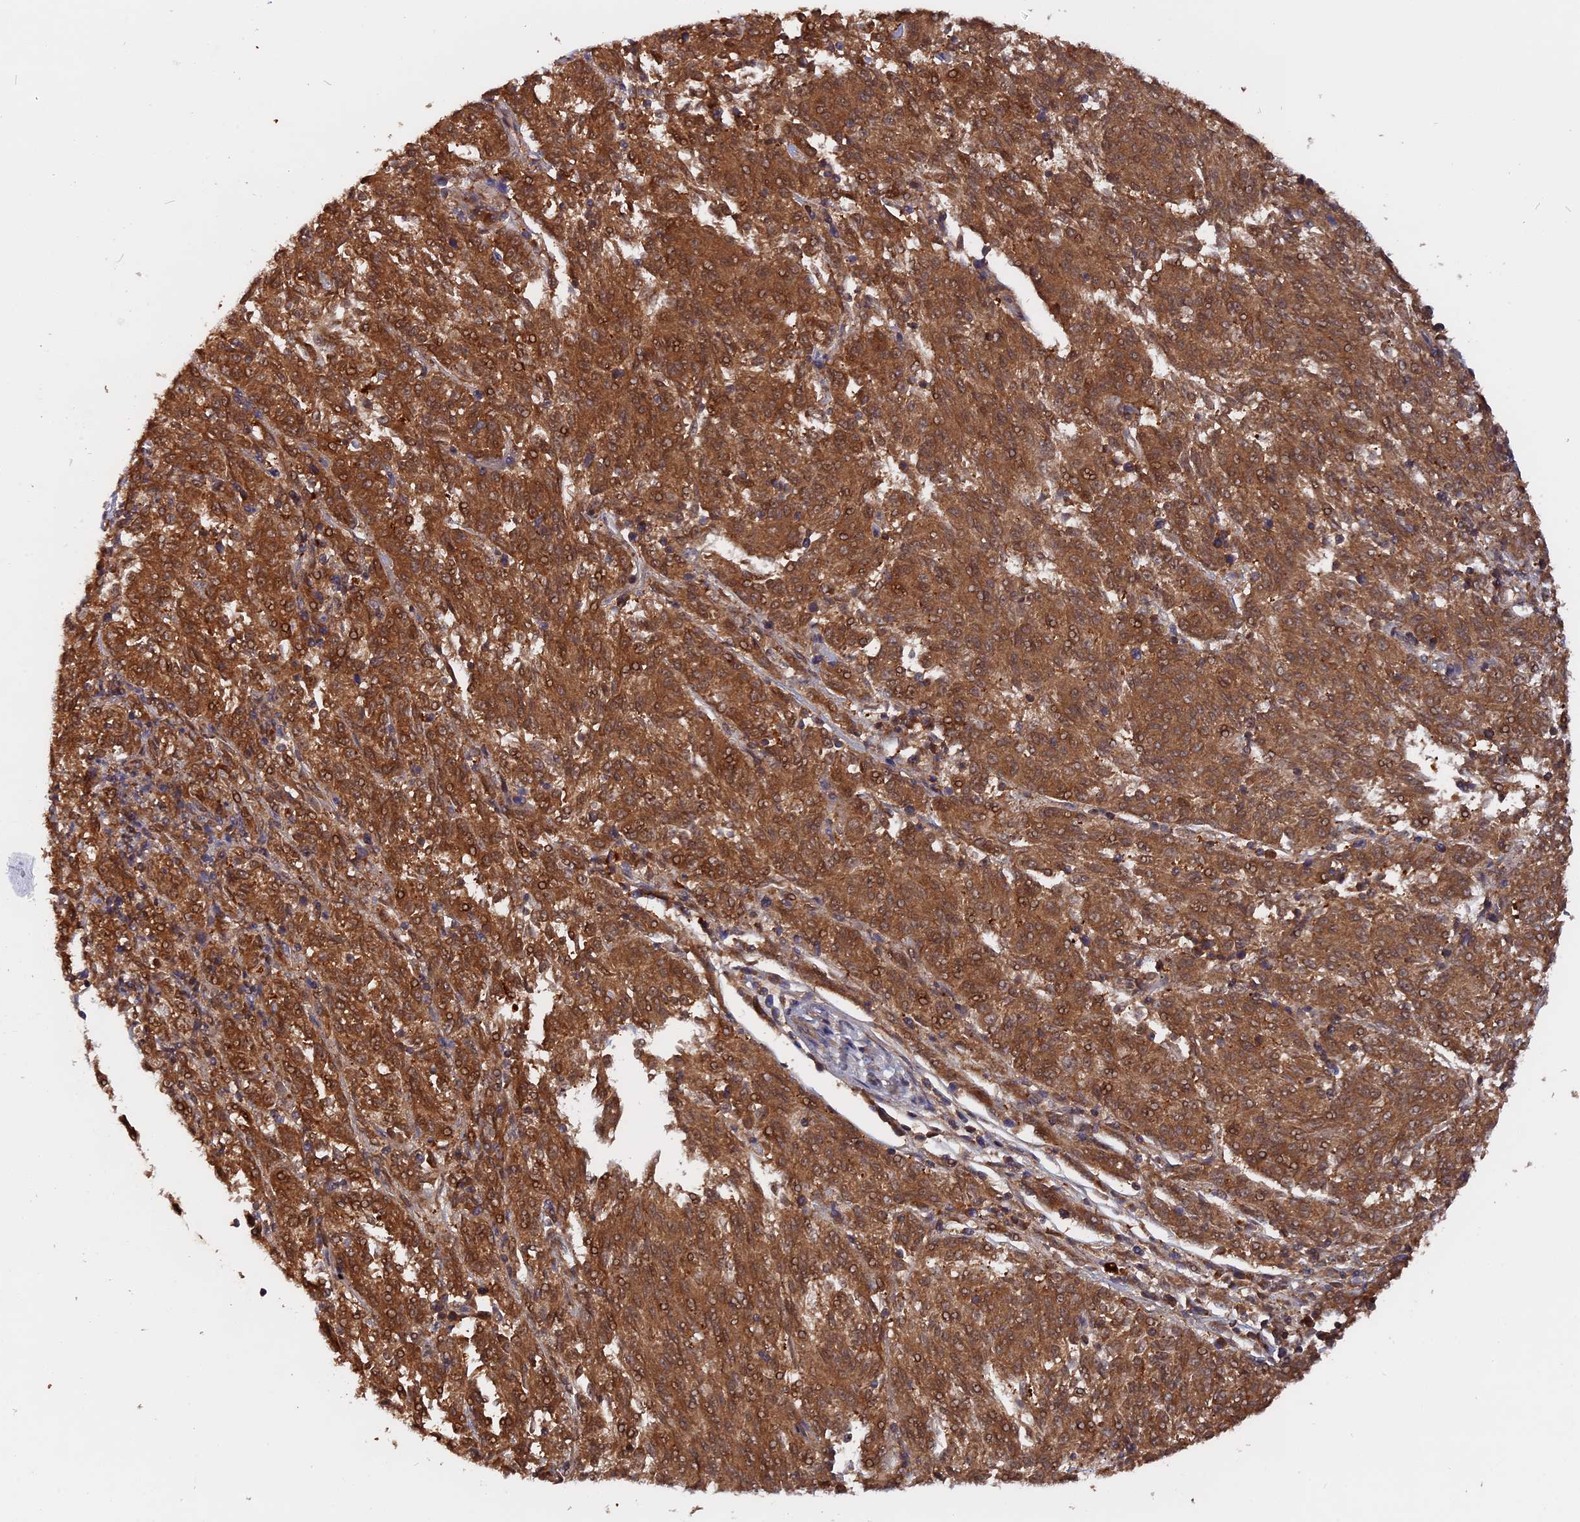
{"staining": {"intensity": "strong", "quantity": ">75%", "location": "cytoplasmic/membranous,nuclear"}, "tissue": "melanoma", "cell_type": "Tumor cells", "image_type": "cancer", "snomed": [{"axis": "morphology", "description": "Malignant melanoma, NOS"}, {"axis": "topography", "description": "Skin"}], "caption": "Immunohistochemistry image of neoplastic tissue: human melanoma stained using immunohistochemistry shows high levels of strong protein expression localized specifically in the cytoplasmic/membranous and nuclear of tumor cells, appearing as a cytoplasmic/membranous and nuclear brown color.", "gene": "BLVRA", "patient": {"sex": "female", "age": 72}}